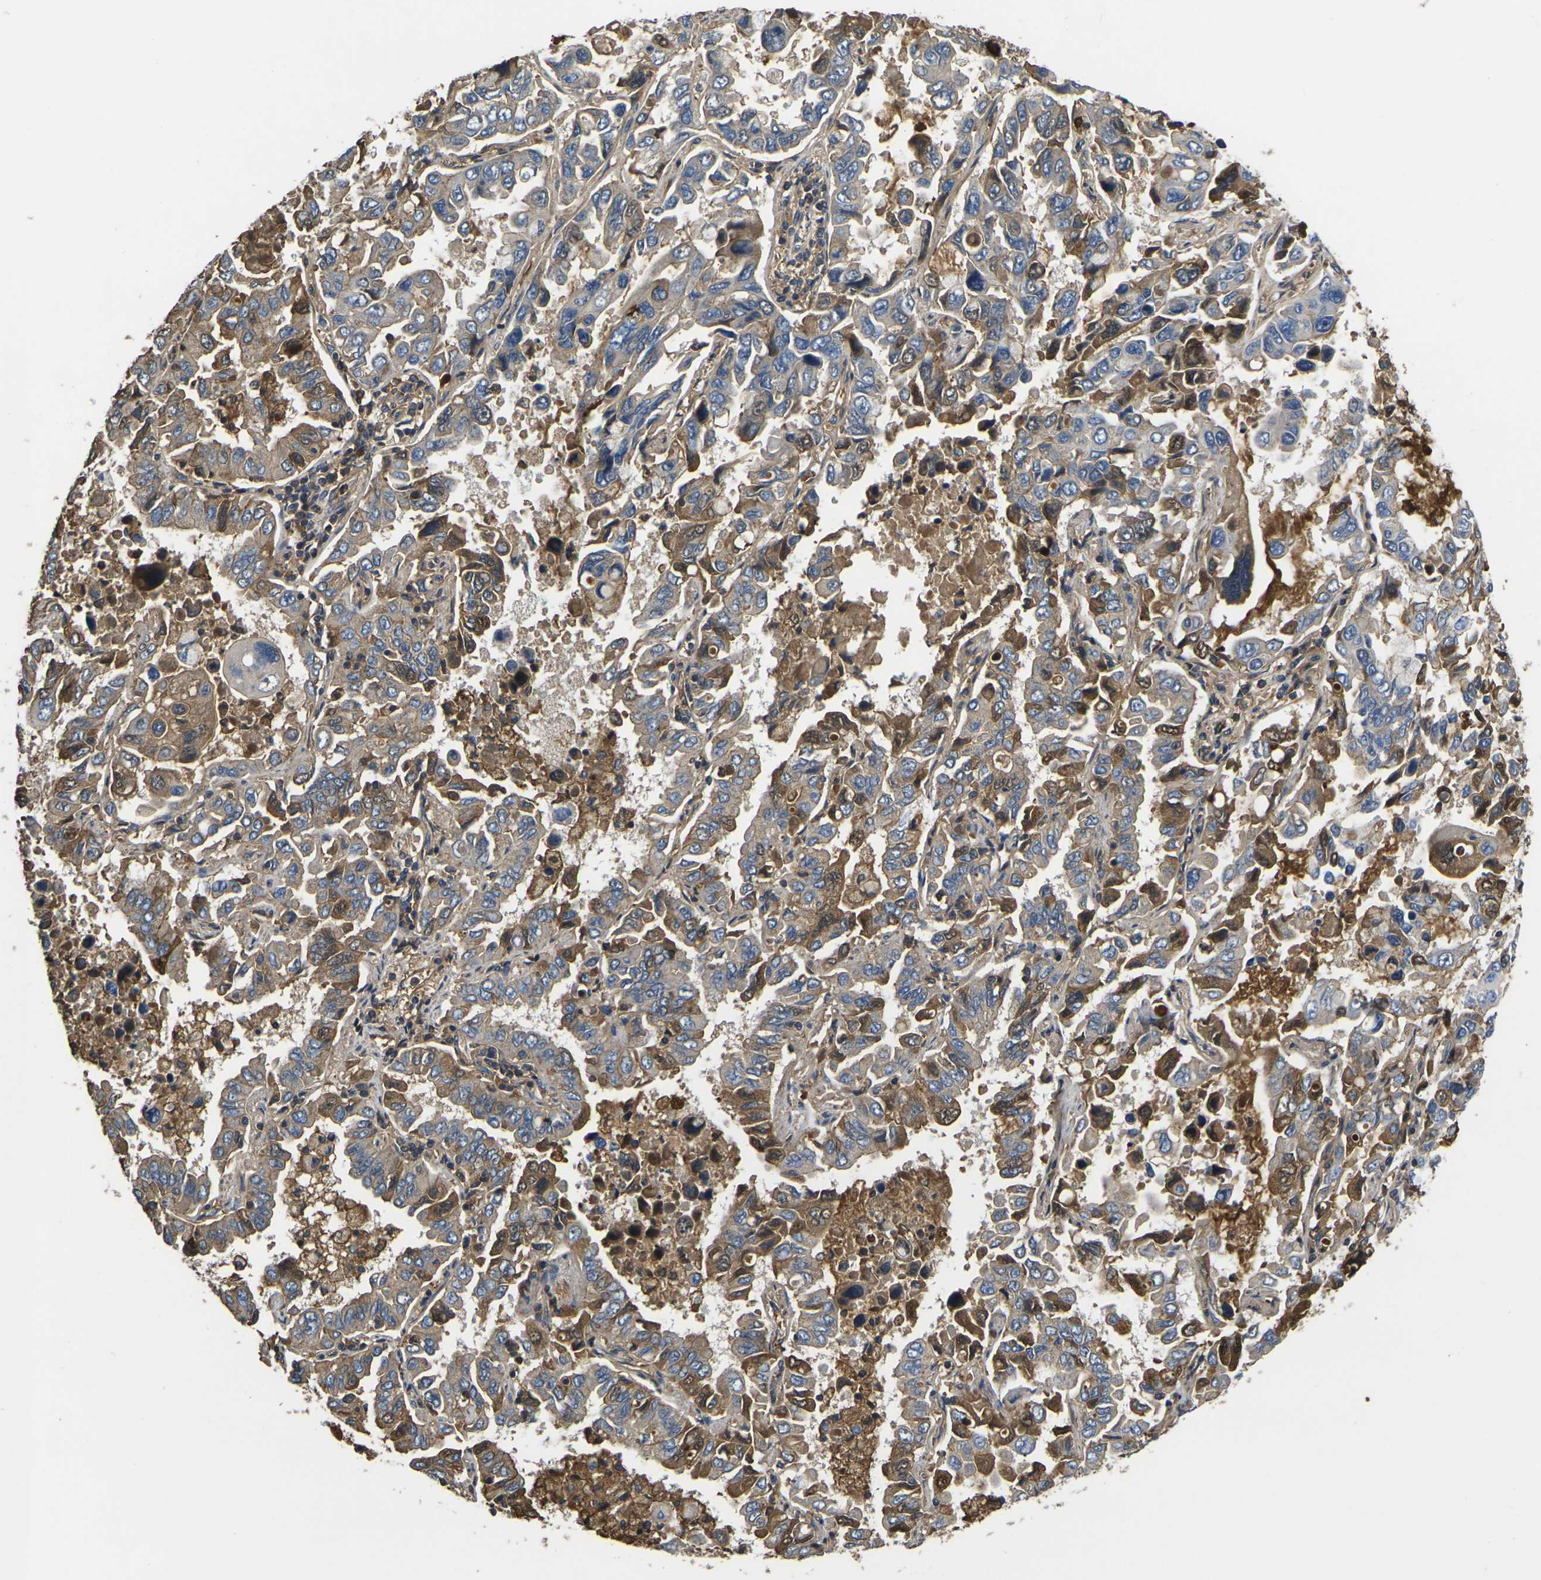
{"staining": {"intensity": "moderate", "quantity": "<25%", "location": "cytoplasmic/membranous"}, "tissue": "lung cancer", "cell_type": "Tumor cells", "image_type": "cancer", "snomed": [{"axis": "morphology", "description": "Adenocarcinoma, NOS"}, {"axis": "topography", "description": "Lung"}], "caption": "Tumor cells demonstrate moderate cytoplasmic/membranous staining in about <25% of cells in lung cancer (adenocarcinoma).", "gene": "HSPG2", "patient": {"sex": "male", "age": 64}}